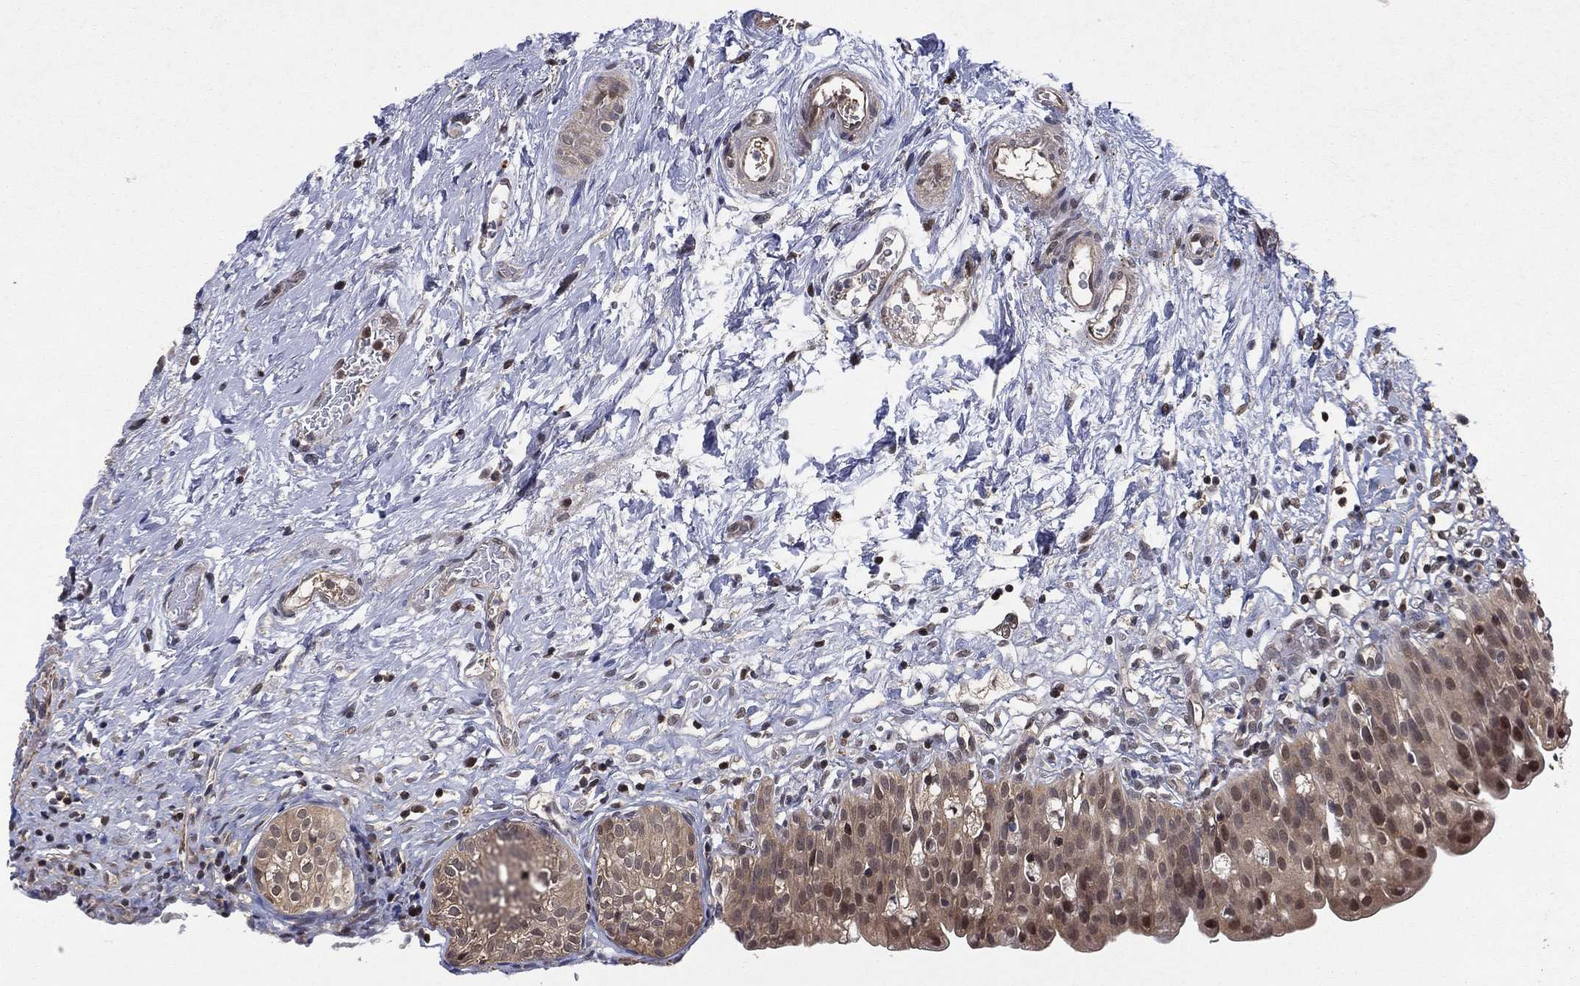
{"staining": {"intensity": "moderate", "quantity": "<25%", "location": "cytoplasmic/membranous,nuclear"}, "tissue": "urinary bladder", "cell_type": "Urothelial cells", "image_type": "normal", "snomed": [{"axis": "morphology", "description": "Normal tissue, NOS"}, {"axis": "topography", "description": "Urinary bladder"}], "caption": "IHC (DAB) staining of unremarkable human urinary bladder displays moderate cytoplasmic/membranous,nuclear protein expression in about <25% of urothelial cells.", "gene": "ICOSLG", "patient": {"sex": "male", "age": 76}}